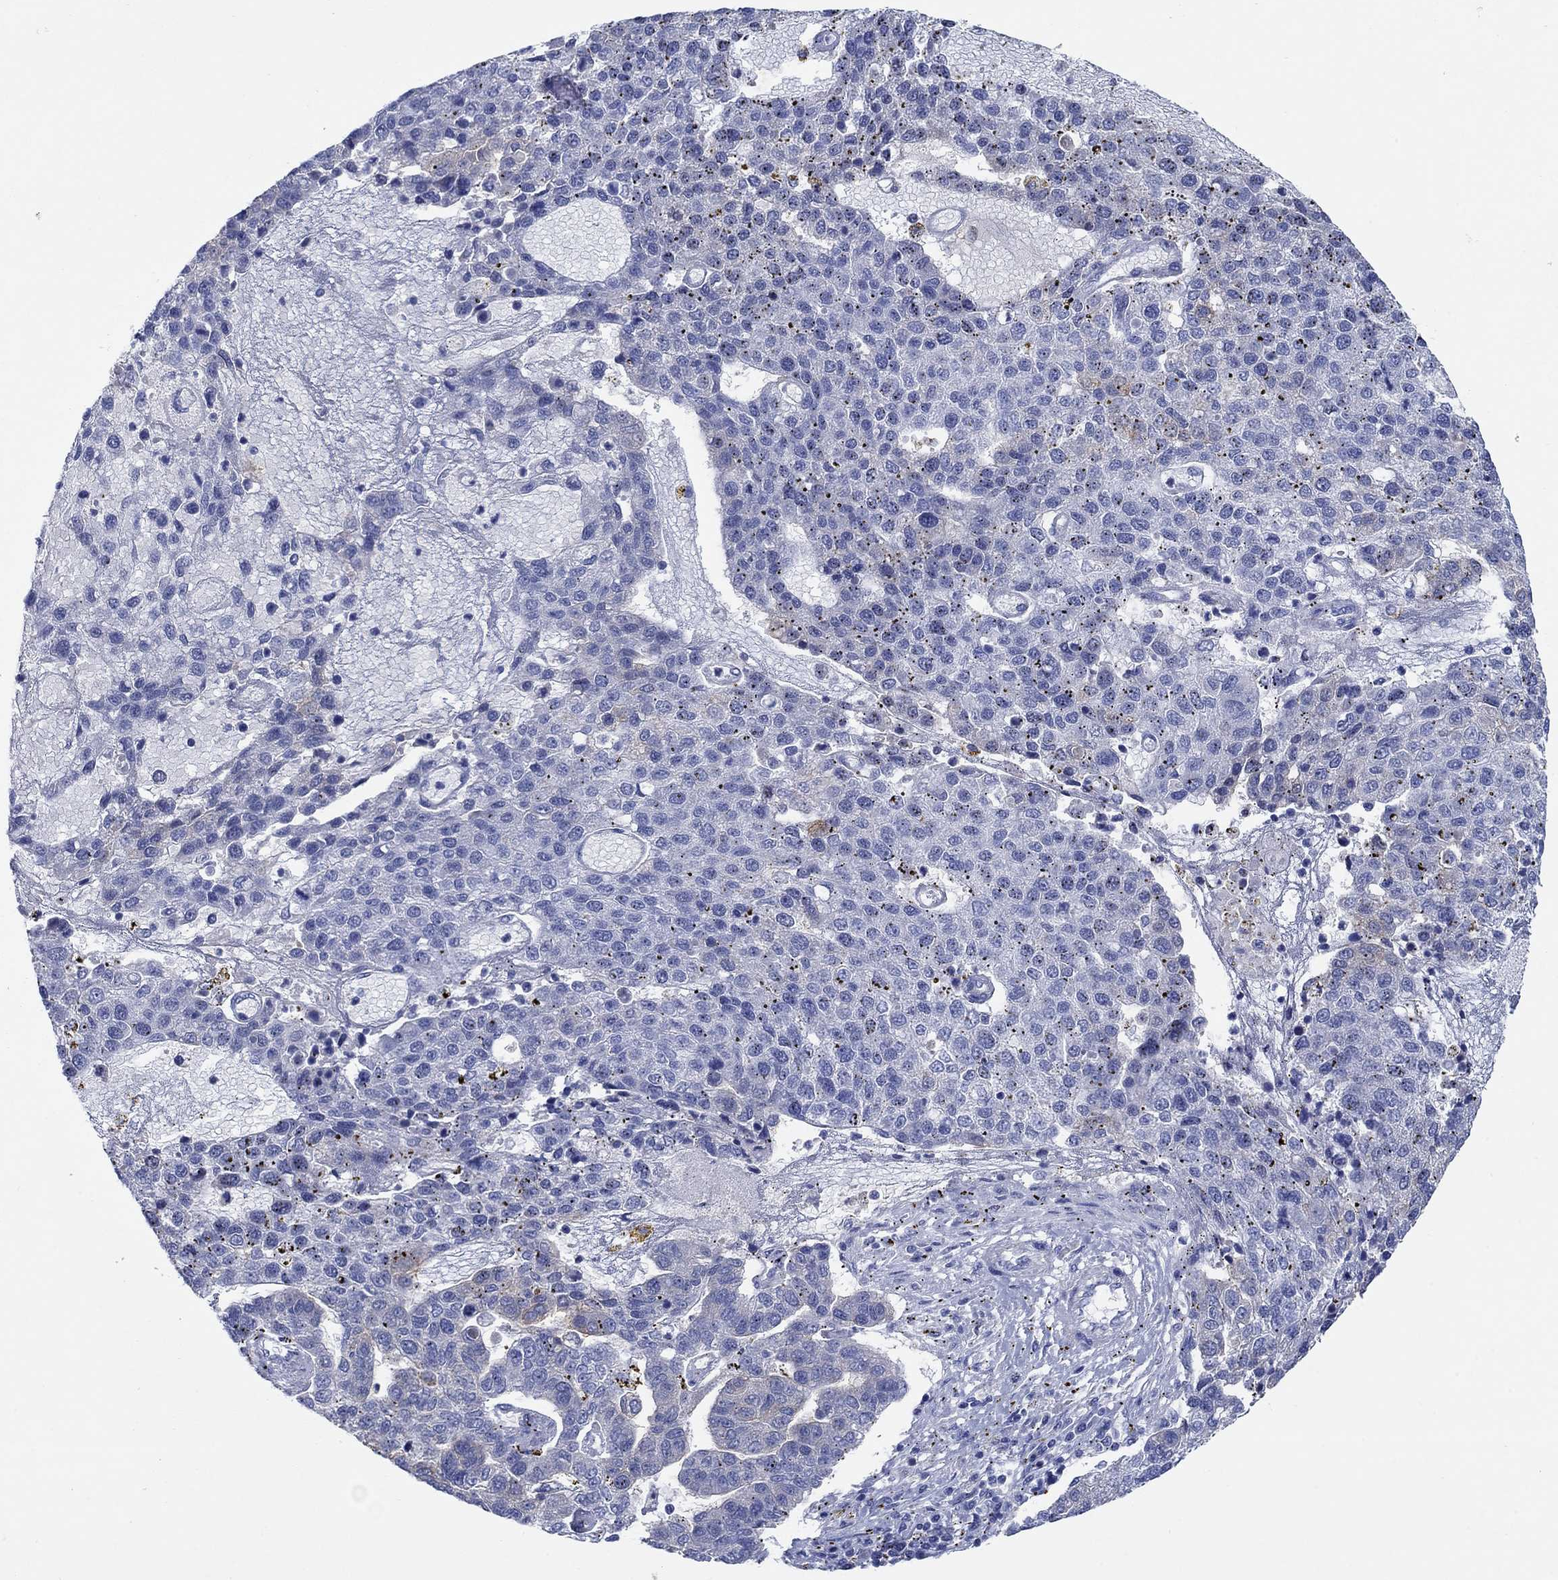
{"staining": {"intensity": "weak", "quantity": "<25%", "location": "cytoplasmic/membranous"}, "tissue": "pancreatic cancer", "cell_type": "Tumor cells", "image_type": "cancer", "snomed": [{"axis": "morphology", "description": "Adenocarcinoma, NOS"}, {"axis": "topography", "description": "Pancreas"}], "caption": "Immunohistochemistry image of neoplastic tissue: human pancreatic cancer (adenocarcinoma) stained with DAB (3,3'-diaminobenzidine) demonstrates no significant protein positivity in tumor cells.", "gene": "TRIM16", "patient": {"sex": "female", "age": 61}}